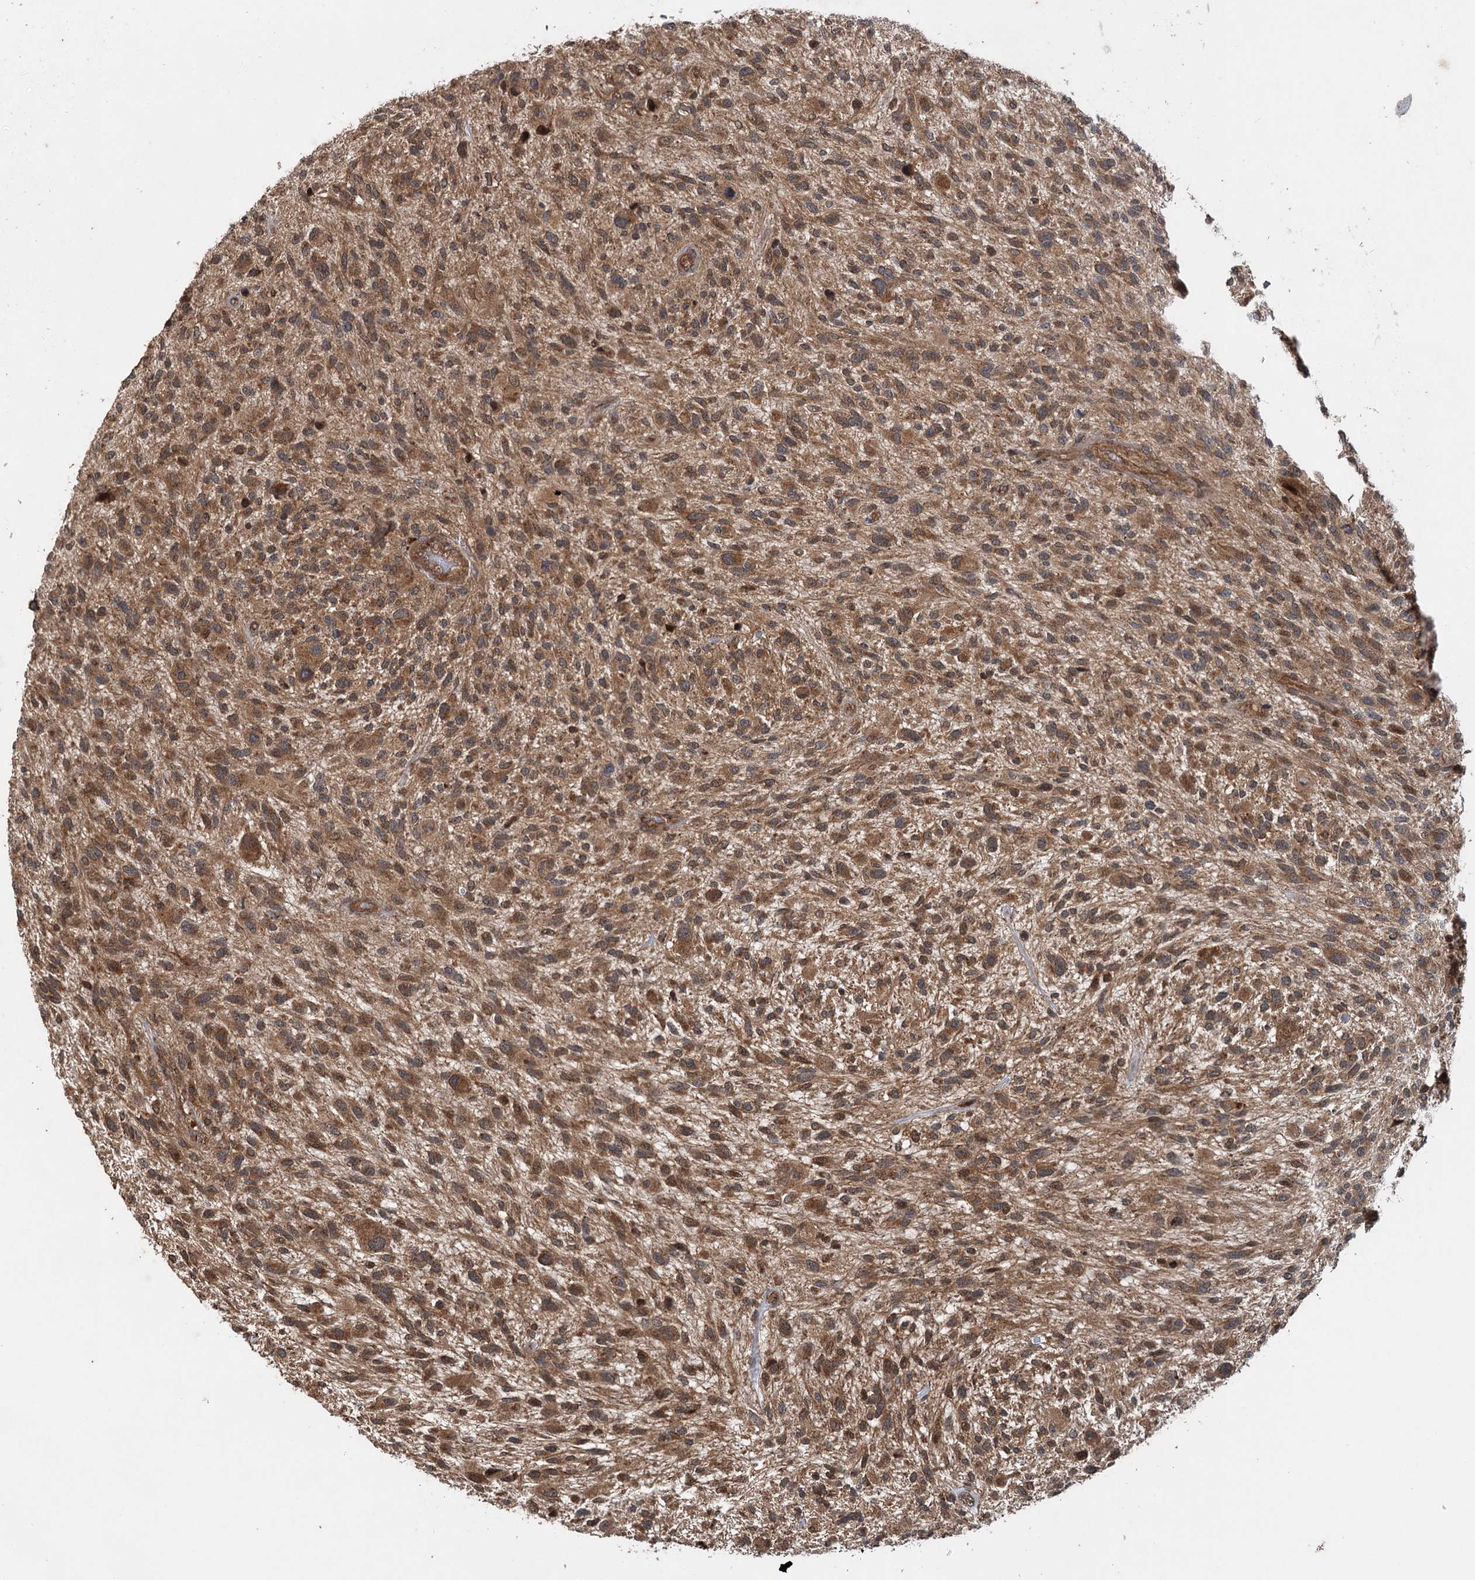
{"staining": {"intensity": "moderate", "quantity": ">75%", "location": "cytoplasmic/membranous"}, "tissue": "glioma", "cell_type": "Tumor cells", "image_type": "cancer", "snomed": [{"axis": "morphology", "description": "Glioma, malignant, High grade"}, {"axis": "topography", "description": "Brain"}], "caption": "Malignant high-grade glioma was stained to show a protein in brown. There is medium levels of moderate cytoplasmic/membranous expression in approximately >75% of tumor cells.", "gene": "INSIG2", "patient": {"sex": "male", "age": 47}}